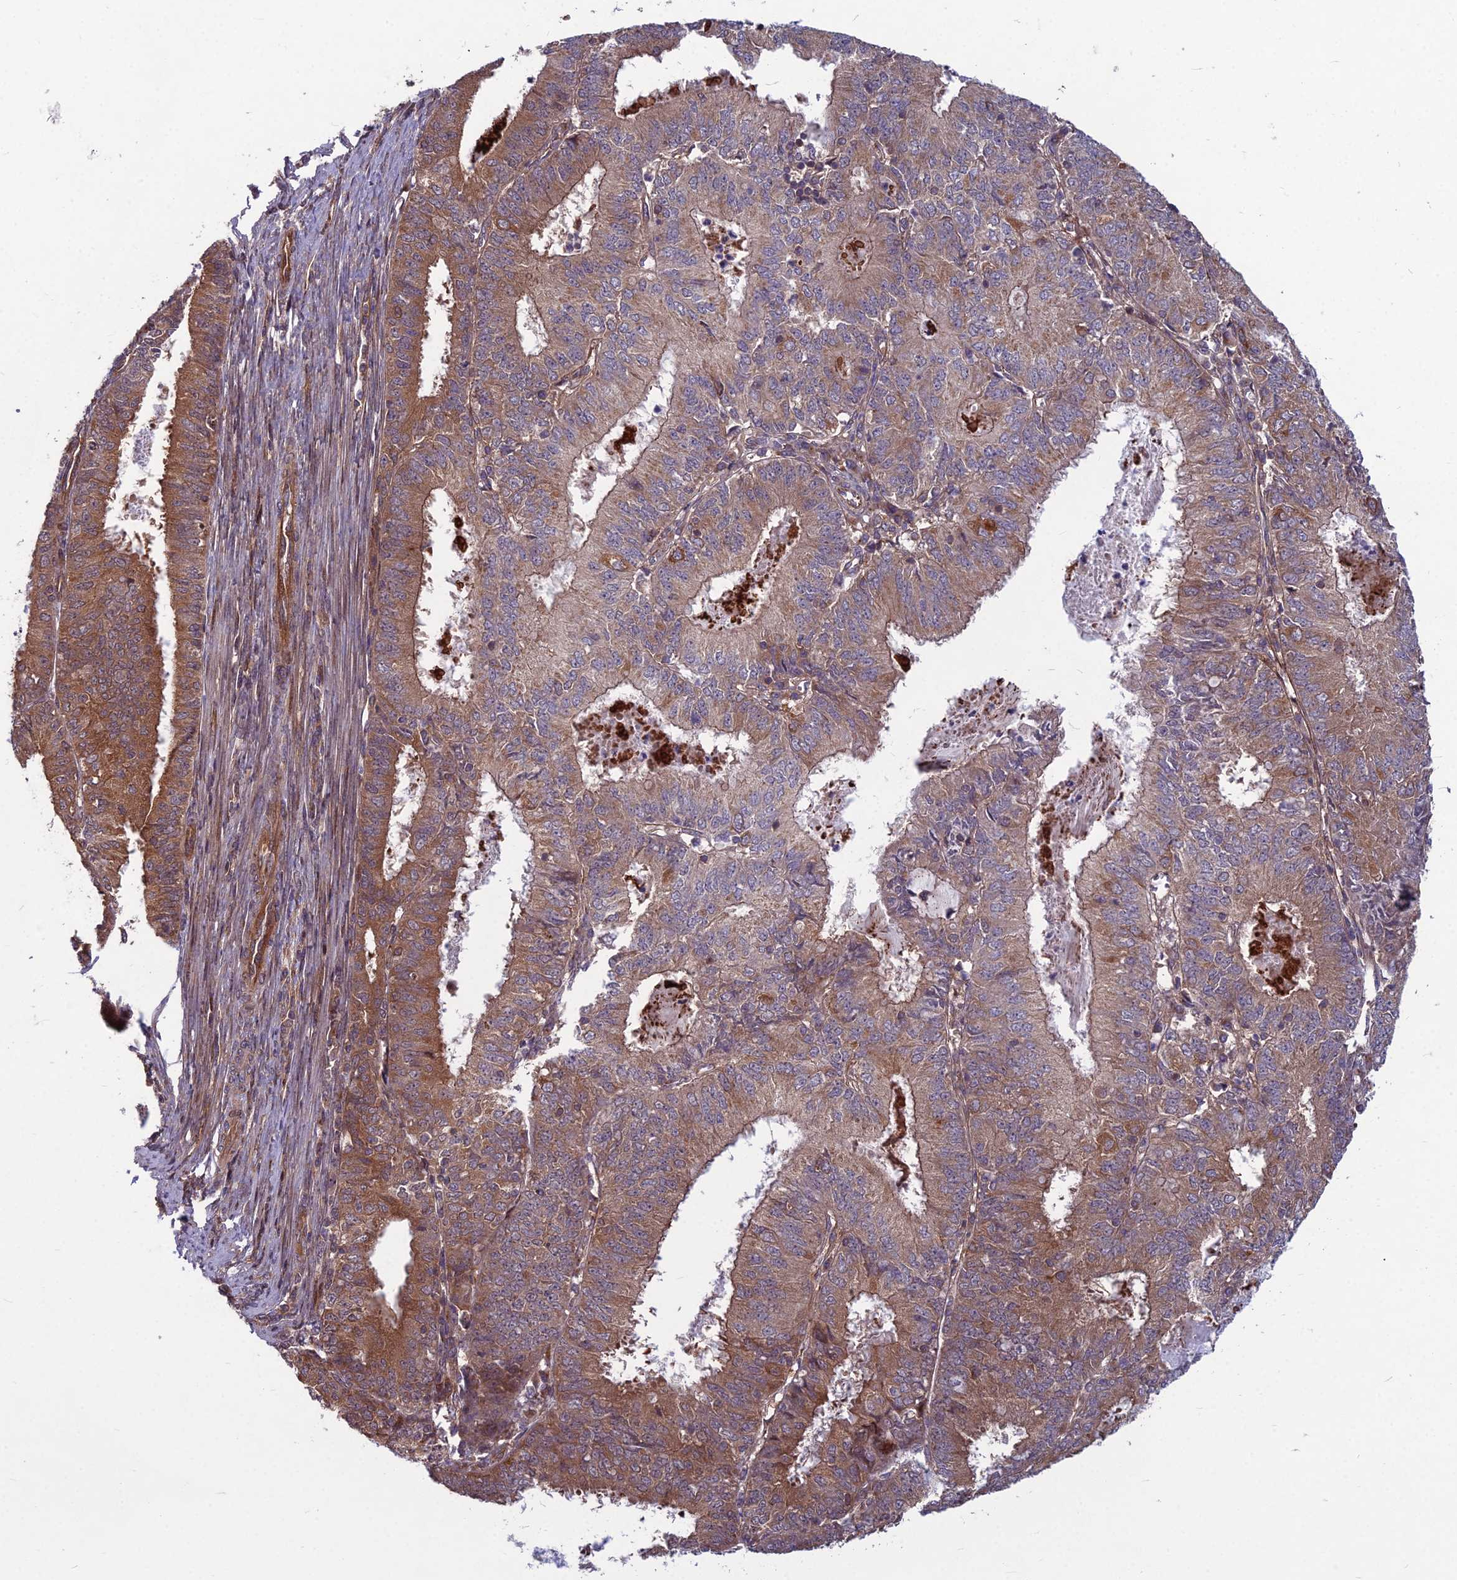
{"staining": {"intensity": "moderate", "quantity": "25%-75%", "location": "cytoplasmic/membranous"}, "tissue": "endometrial cancer", "cell_type": "Tumor cells", "image_type": "cancer", "snomed": [{"axis": "morphology", "description": "Adenocarcinoma, NOS"}, {"axis": "topography", "description": "Endometrium"}], "caption": "Immunohistochemical staining of human endometrial cancer (adenocarcinoma) shows medium levels of moderate cytoplasmic/membranous expression in approximately 25%-75% of tumor cells.", "gene": "MFSD8", "patient": {"sex": "female", "age": 57}}